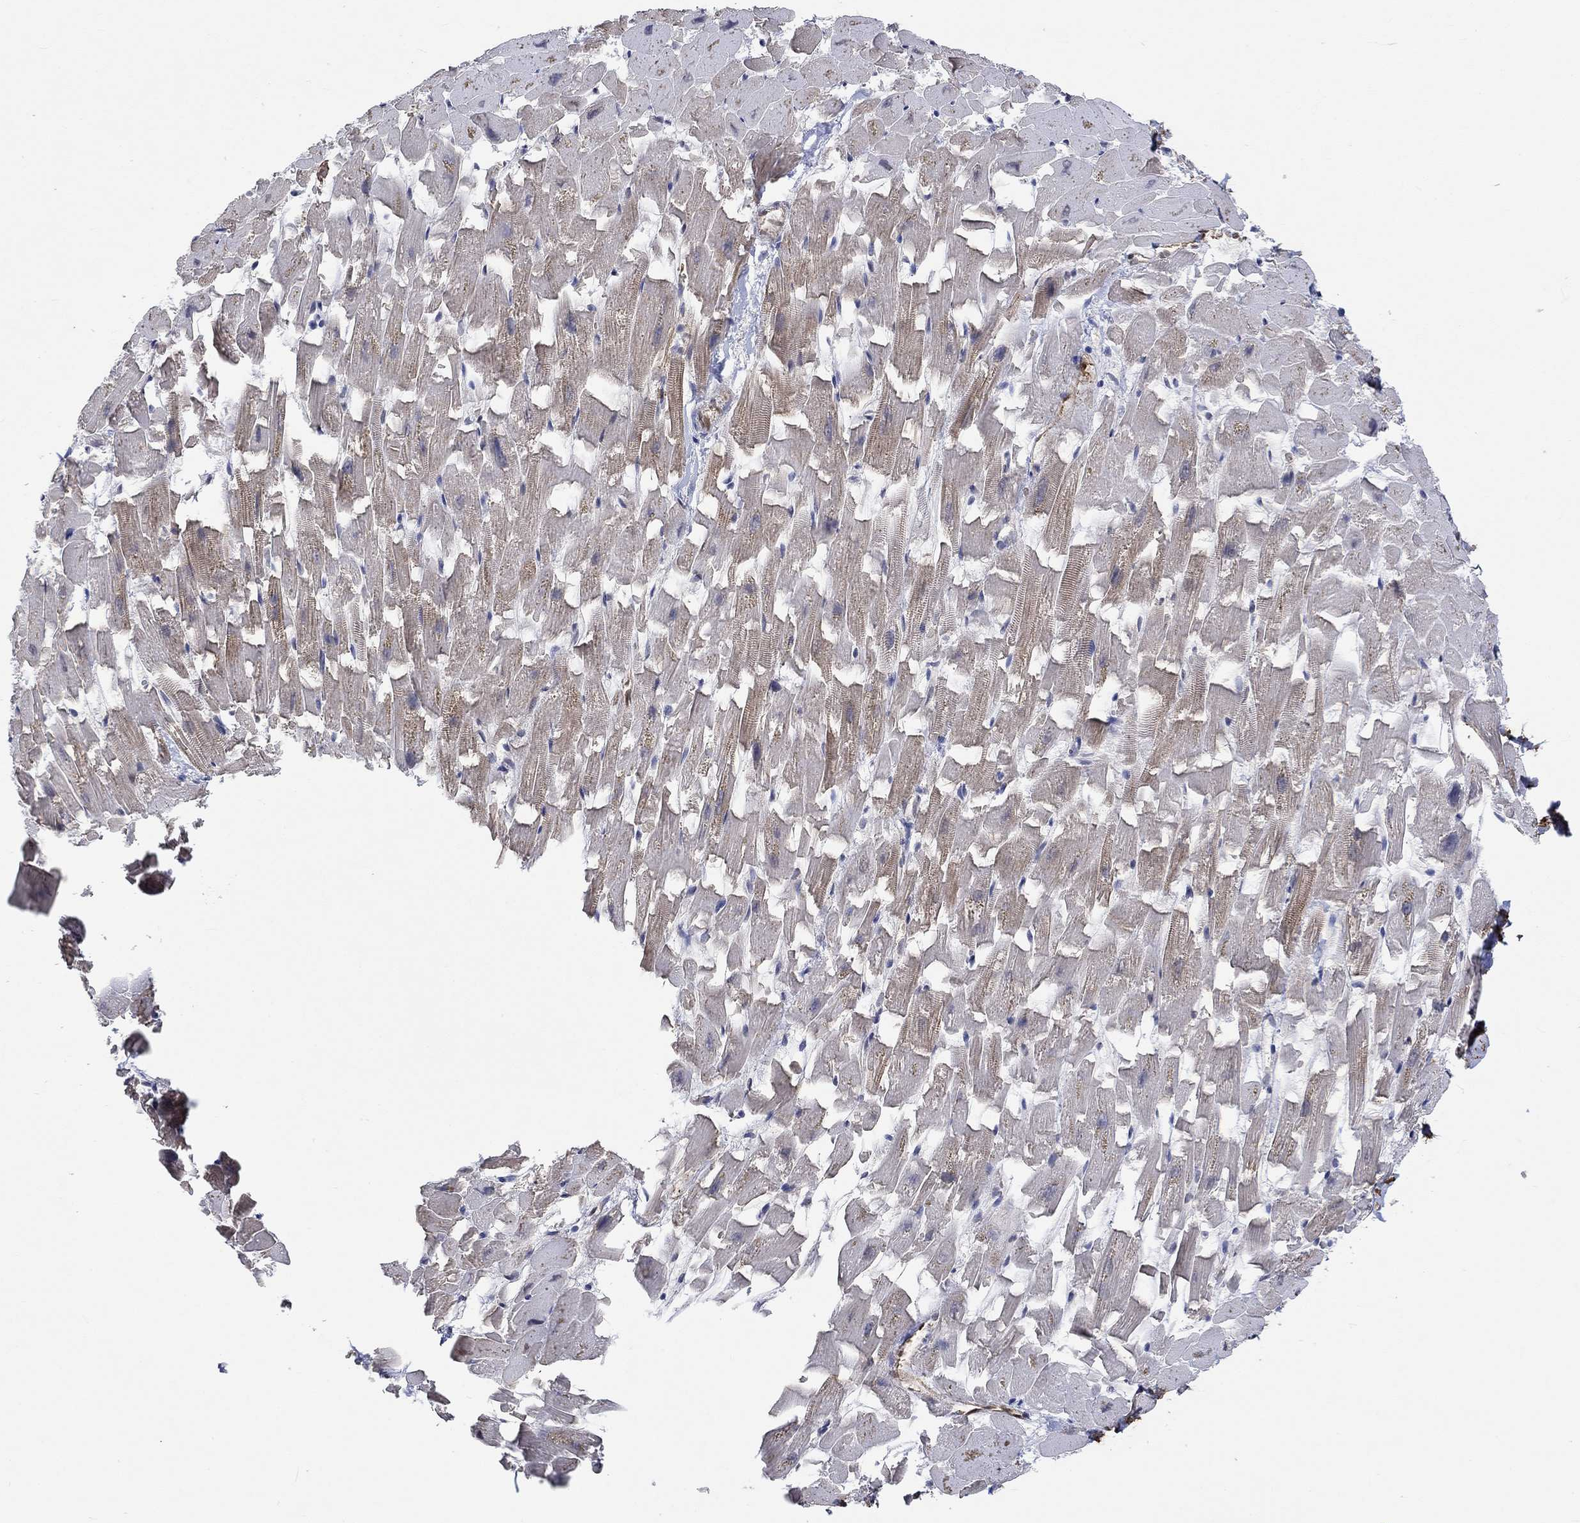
{"staining": {"intensity": "moderate", "quantity": "25%-75%", "location": "cytoplasmic/membranous"}, "tissue": "heart muscle", "cell_type": "Cardiomyocytes", "image_type": "normal", "snomed": [{"axis": "morphology", "description": "Normal tissue, NOS"}, {"axis": "topography", "description": "Heart"}], "caption": "IHC of unremarkable heart muscle displays medium levels of moderate cytoplasmic/membranous positivity in about 25%-75% of cardiomyocytes. The staining was performed using DAB (3,3'-diaminobenzidine), with brown indicating positive protein expression. Nuclei are stained blue with hematoxylin.", "gene": "TGM2", "patient": {"sex": "female", "age": 64}}